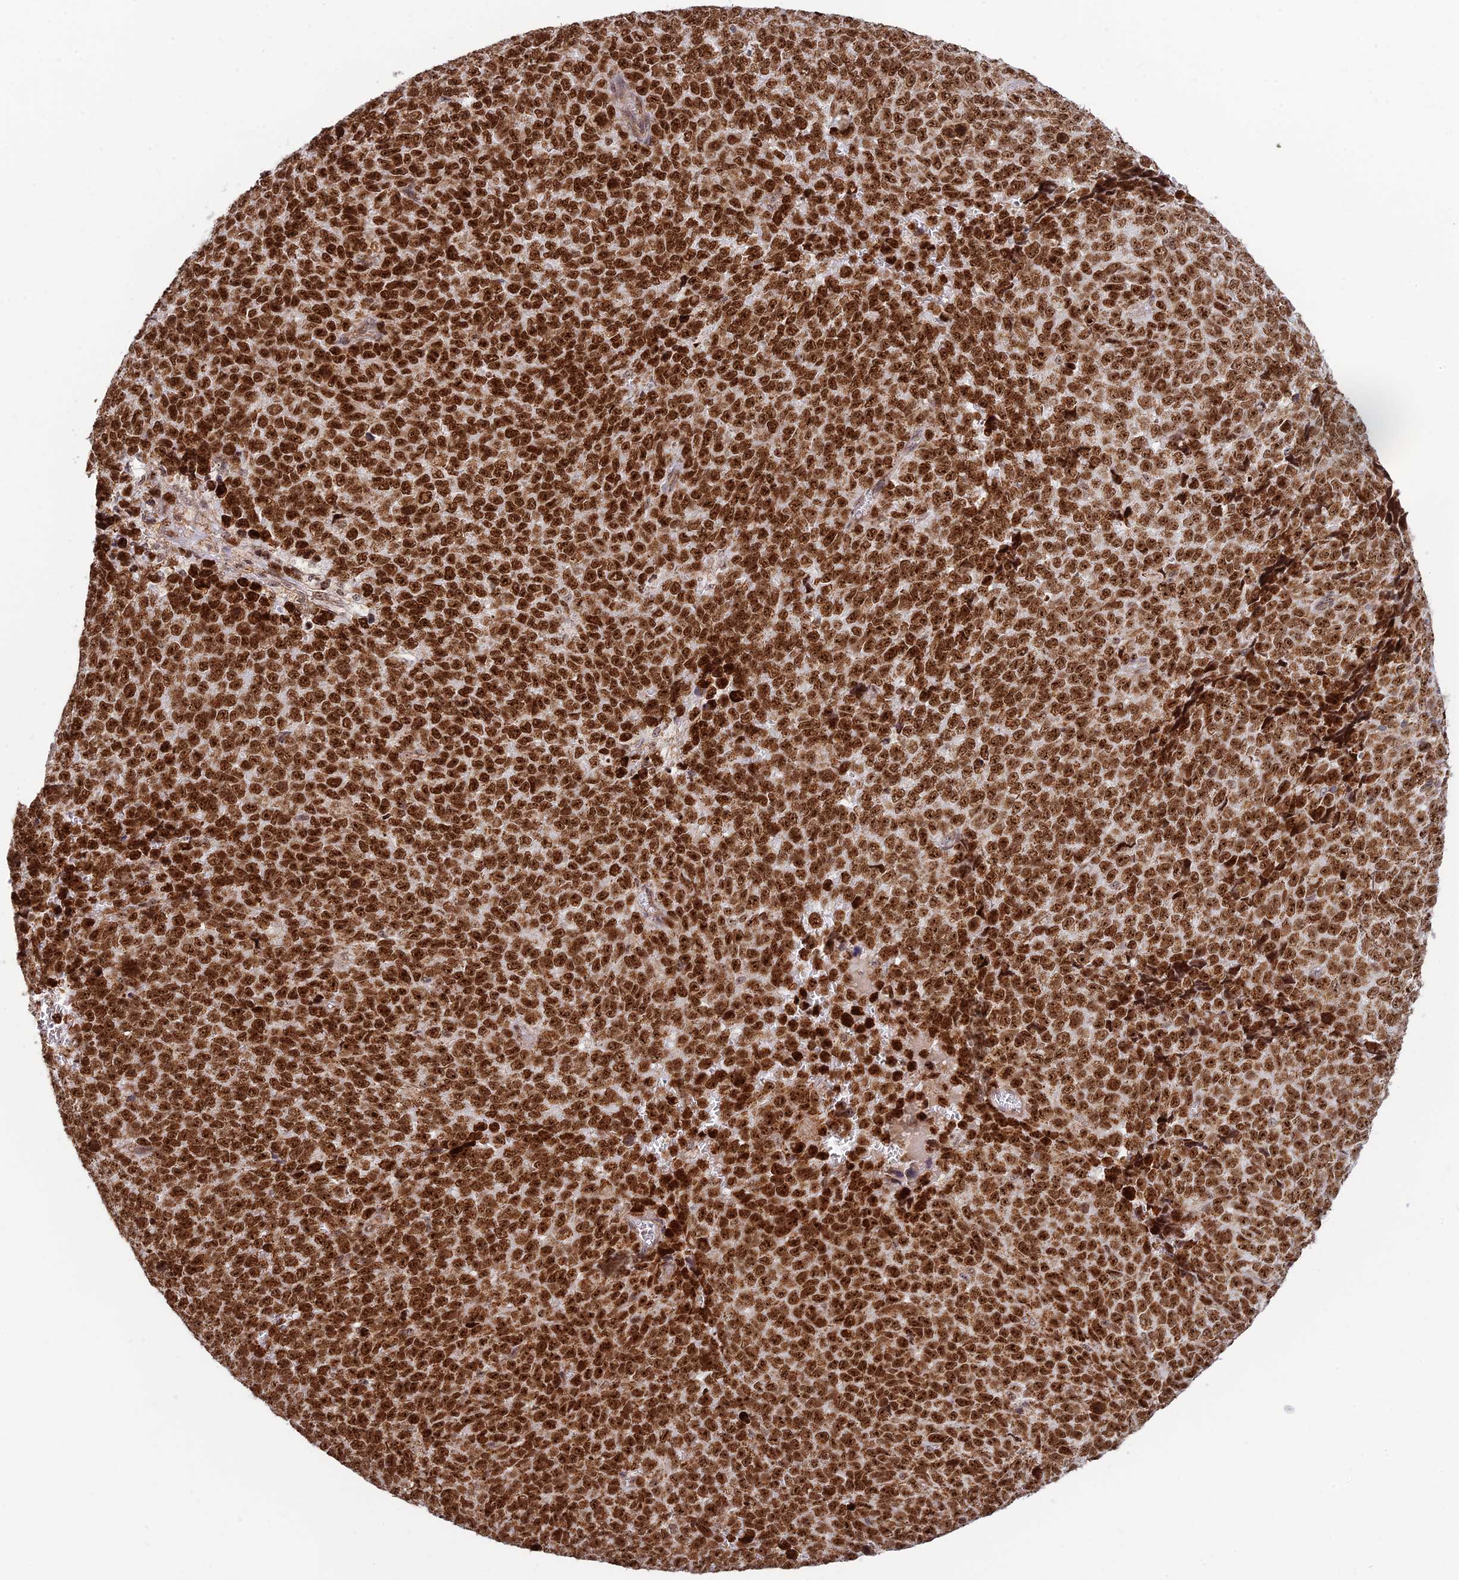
{"staining": {"intensity": "strong", "quantity": ">75%", "location": "cytoplasmic/membranous,nuclear"}, "tissue": "melanoma", "cell_type": "Tumor cells", "image_type": "cancer", "snomed": [{"axis": "morphology", "description": "Malignant melanoma, NOS"}, {"axis": "topography", "description": "Nose, NOS"}], "caption": "A high amount of strong cytoplasmic/membranous and nuclear staining is identified in approximately >75% of tumor cells in melanoma tissue.", "gene": "POLR1G", "patient": {"sex": "female", "age": 48}}